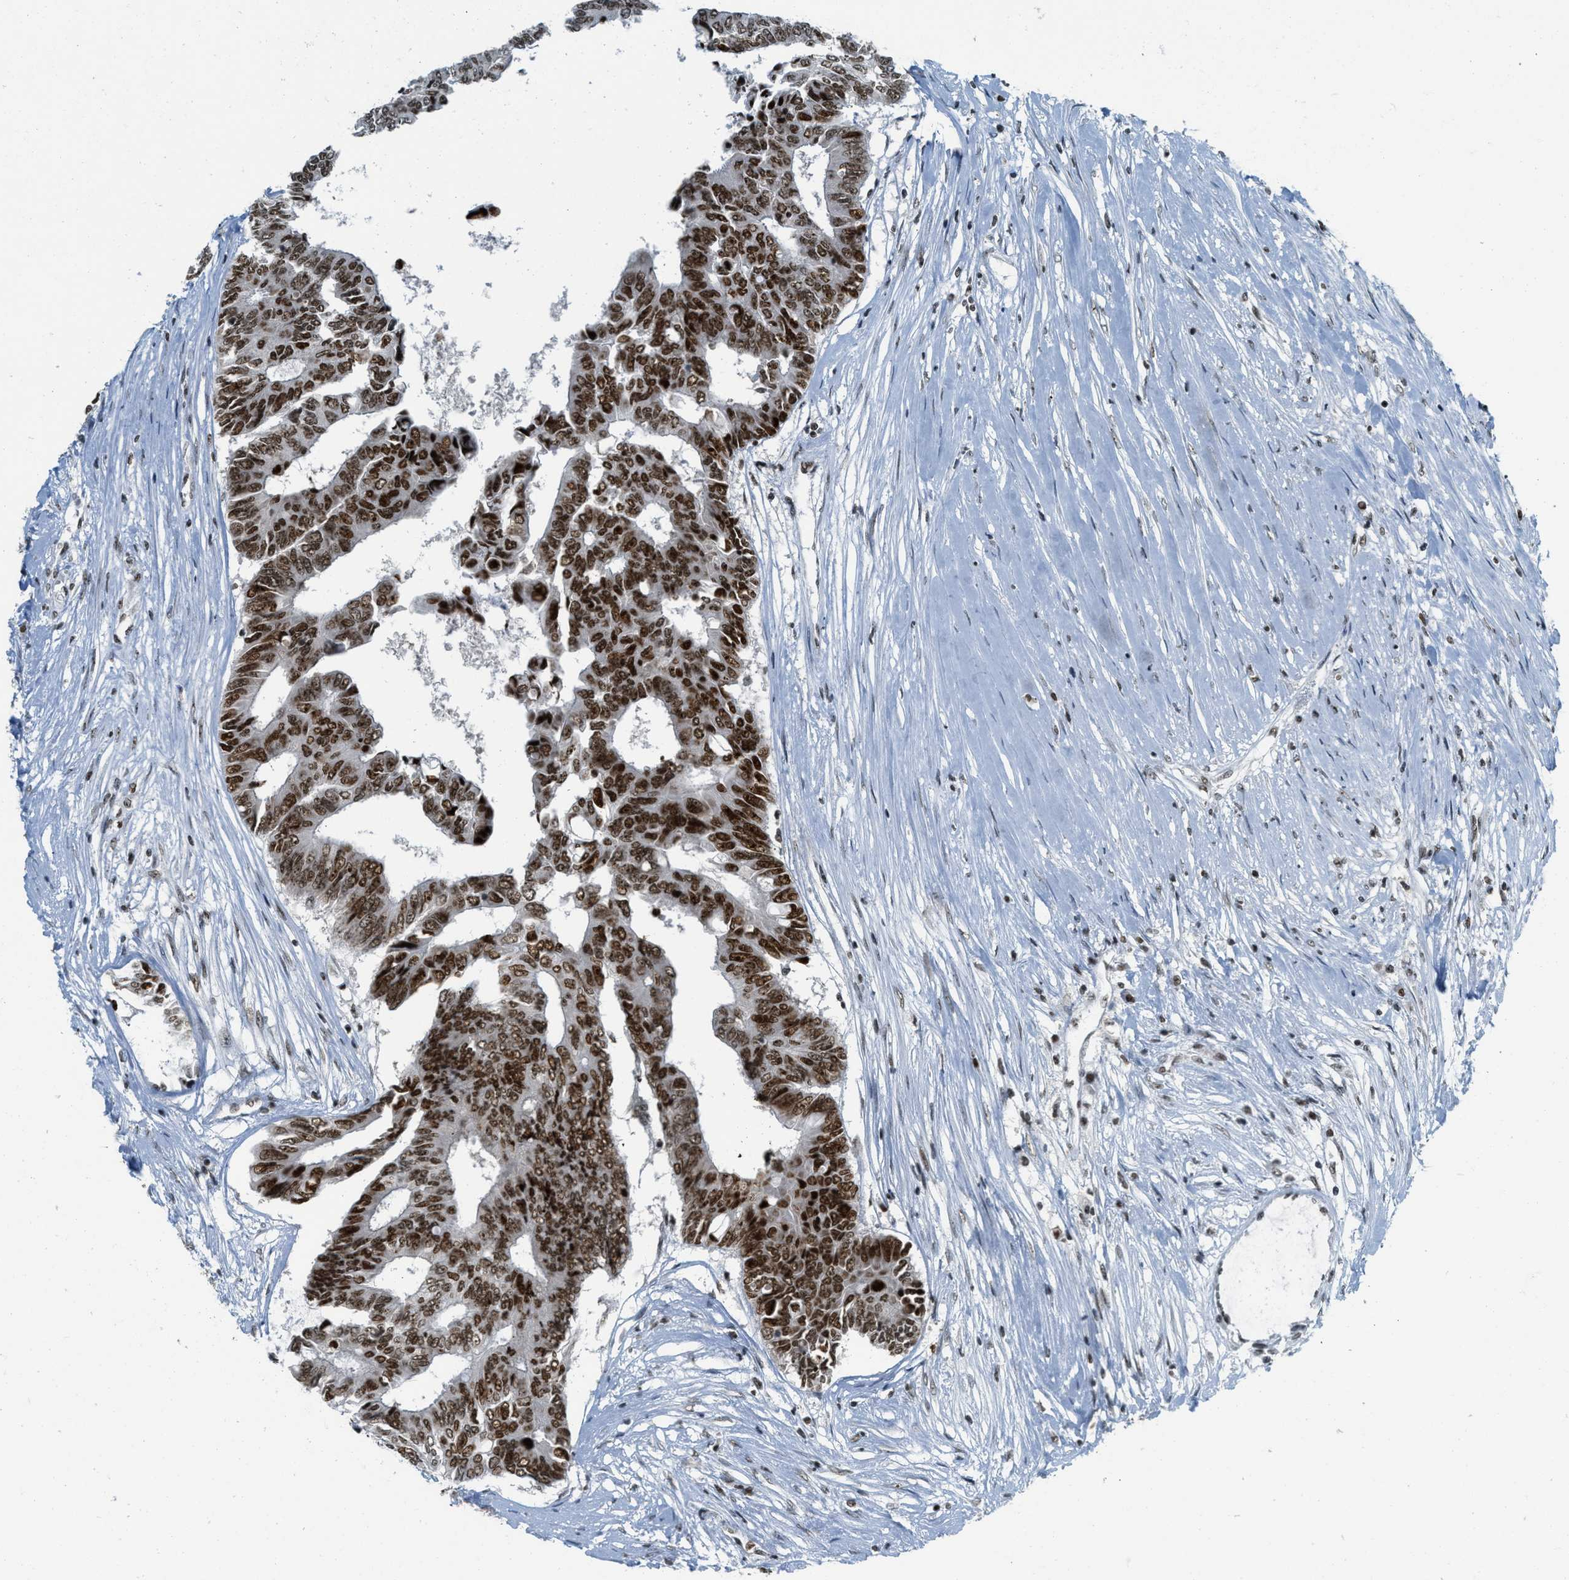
{"staining": {"intensity": "strong", "quantity": ">75%", "location": "nuclear"}, "tissue": "colorectal cancer", "cell_type": "Tumor cells", "image_type": "cancer", "snomed": [{"axis": "morphology", "description": "Adenocarcinoma, NOS"}, {"axis": "topography", "description": "Rectum"}], "caption": "Colorectal adenocarcinoma tissue exhibits strong nuclear expression in approximately >75% of tumor cells", "gene": "URB1", "patient": {"sex": "male", "age": 63}}